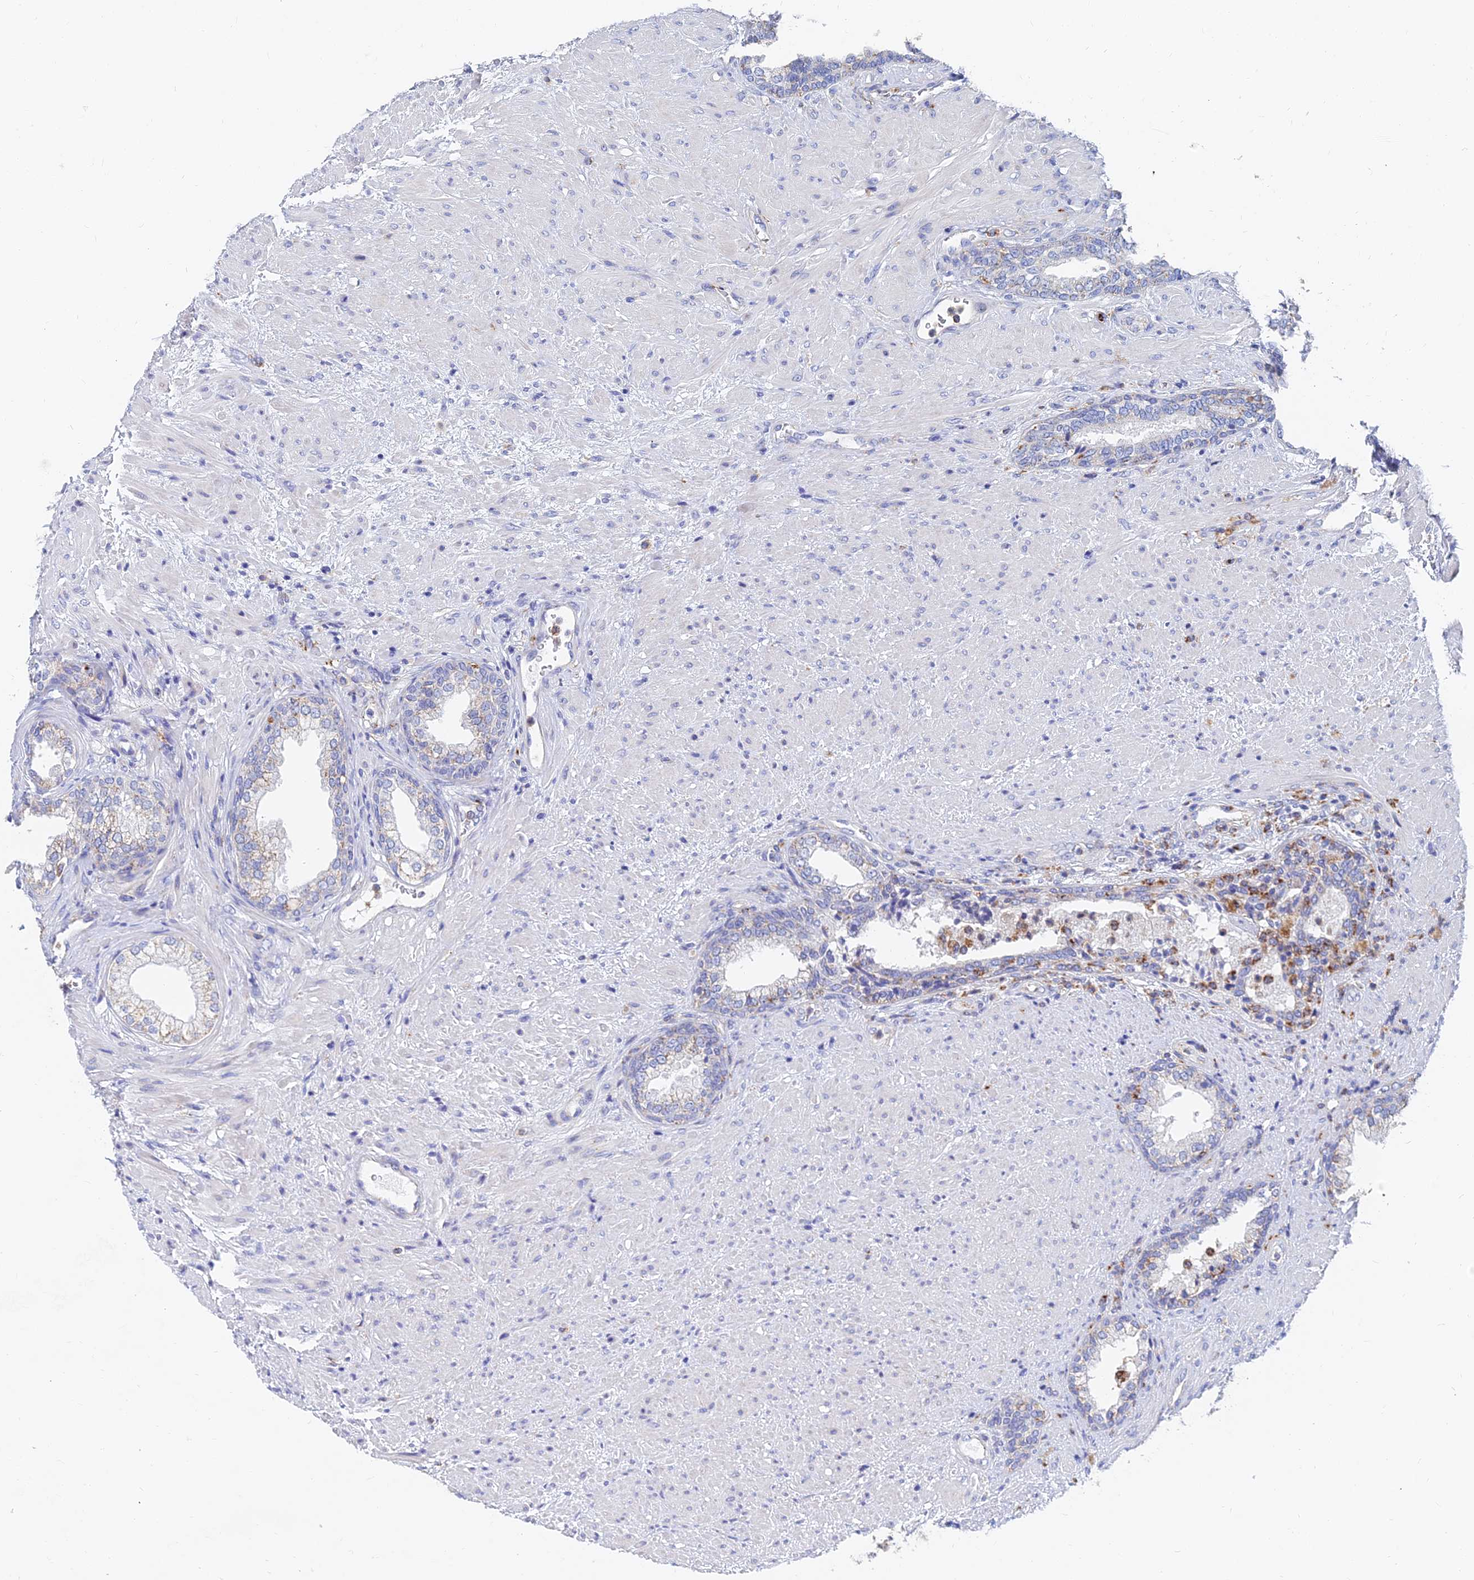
{"staining": {"intensity": "weak", "quantity": "<25%", "location": "cytoplasmic/membranous"}, "tissue": "prostate", "cell_type": "Glandular cells", "image_type": "normal", "snomed": [{"axis": "morphology", "description": "Normal tissue, NOS"}, {"axis": "topography", "description": "Prostate"}], "caption": "The micrograph displays no staining of glandular cells in unremarkable prostate. Nuclei are stained in blue.", "gene": "SPNS1", "patient": {"sex": "male", "age": 76}}